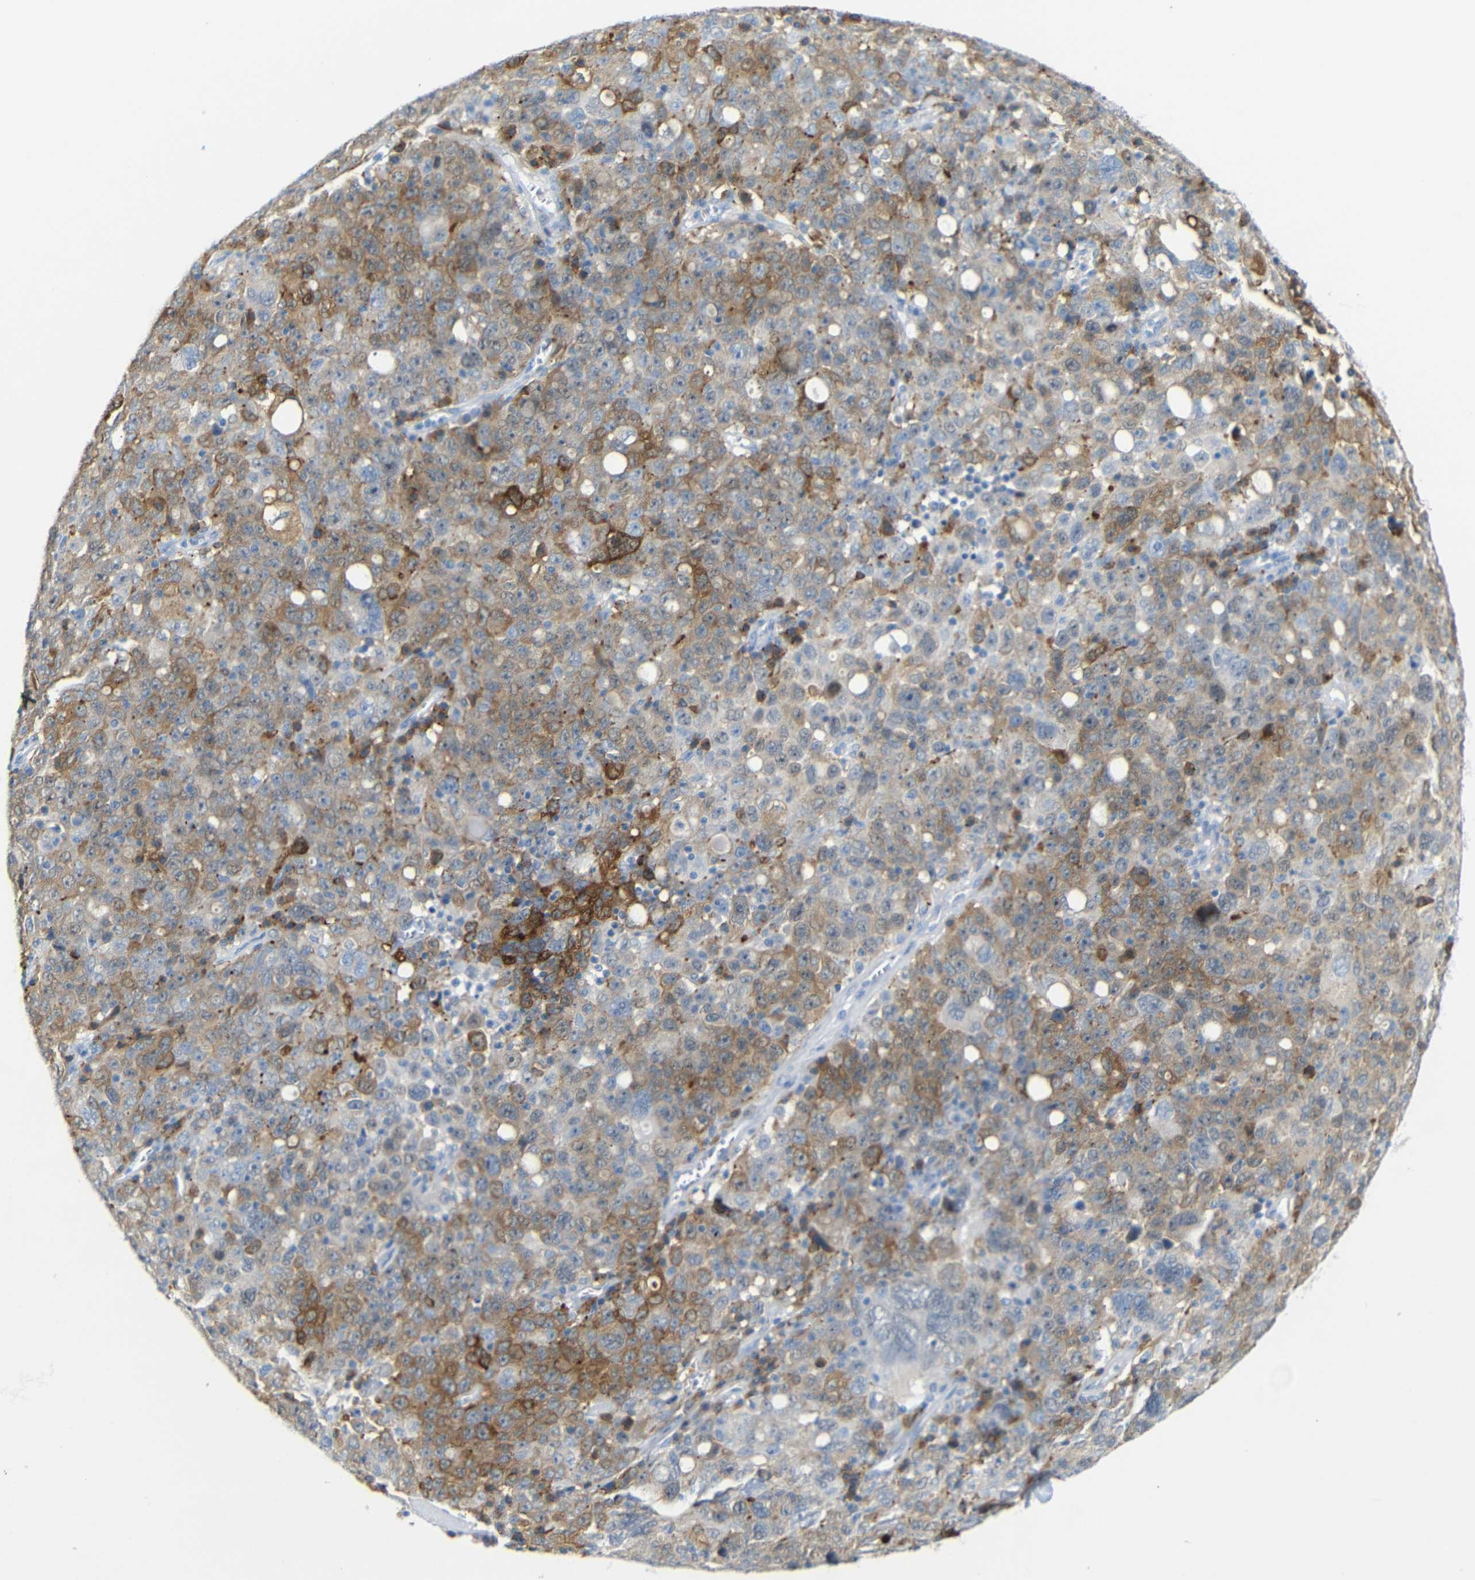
{"staining": {"intensity": "moderate", "quantity": "25%-75%", "location": "cytoplasmic/membranous"}, "tissue": "ovarian cancer", "cell_type": "Tumor cells", "image_type": "cancer", "snomed": [{"axis": "morphology", "description": "Carcinoma, endometroid"}, {"axis": "topography", "description": "Ovary"}], "caption": "A micrograph of human ovarian cancer stained for a protein reveals moderate cytoplasmic/membranous brown staining in tumor cells.", "gene": "FCRL1", "patient": {"sex": "female", "age": 62}}